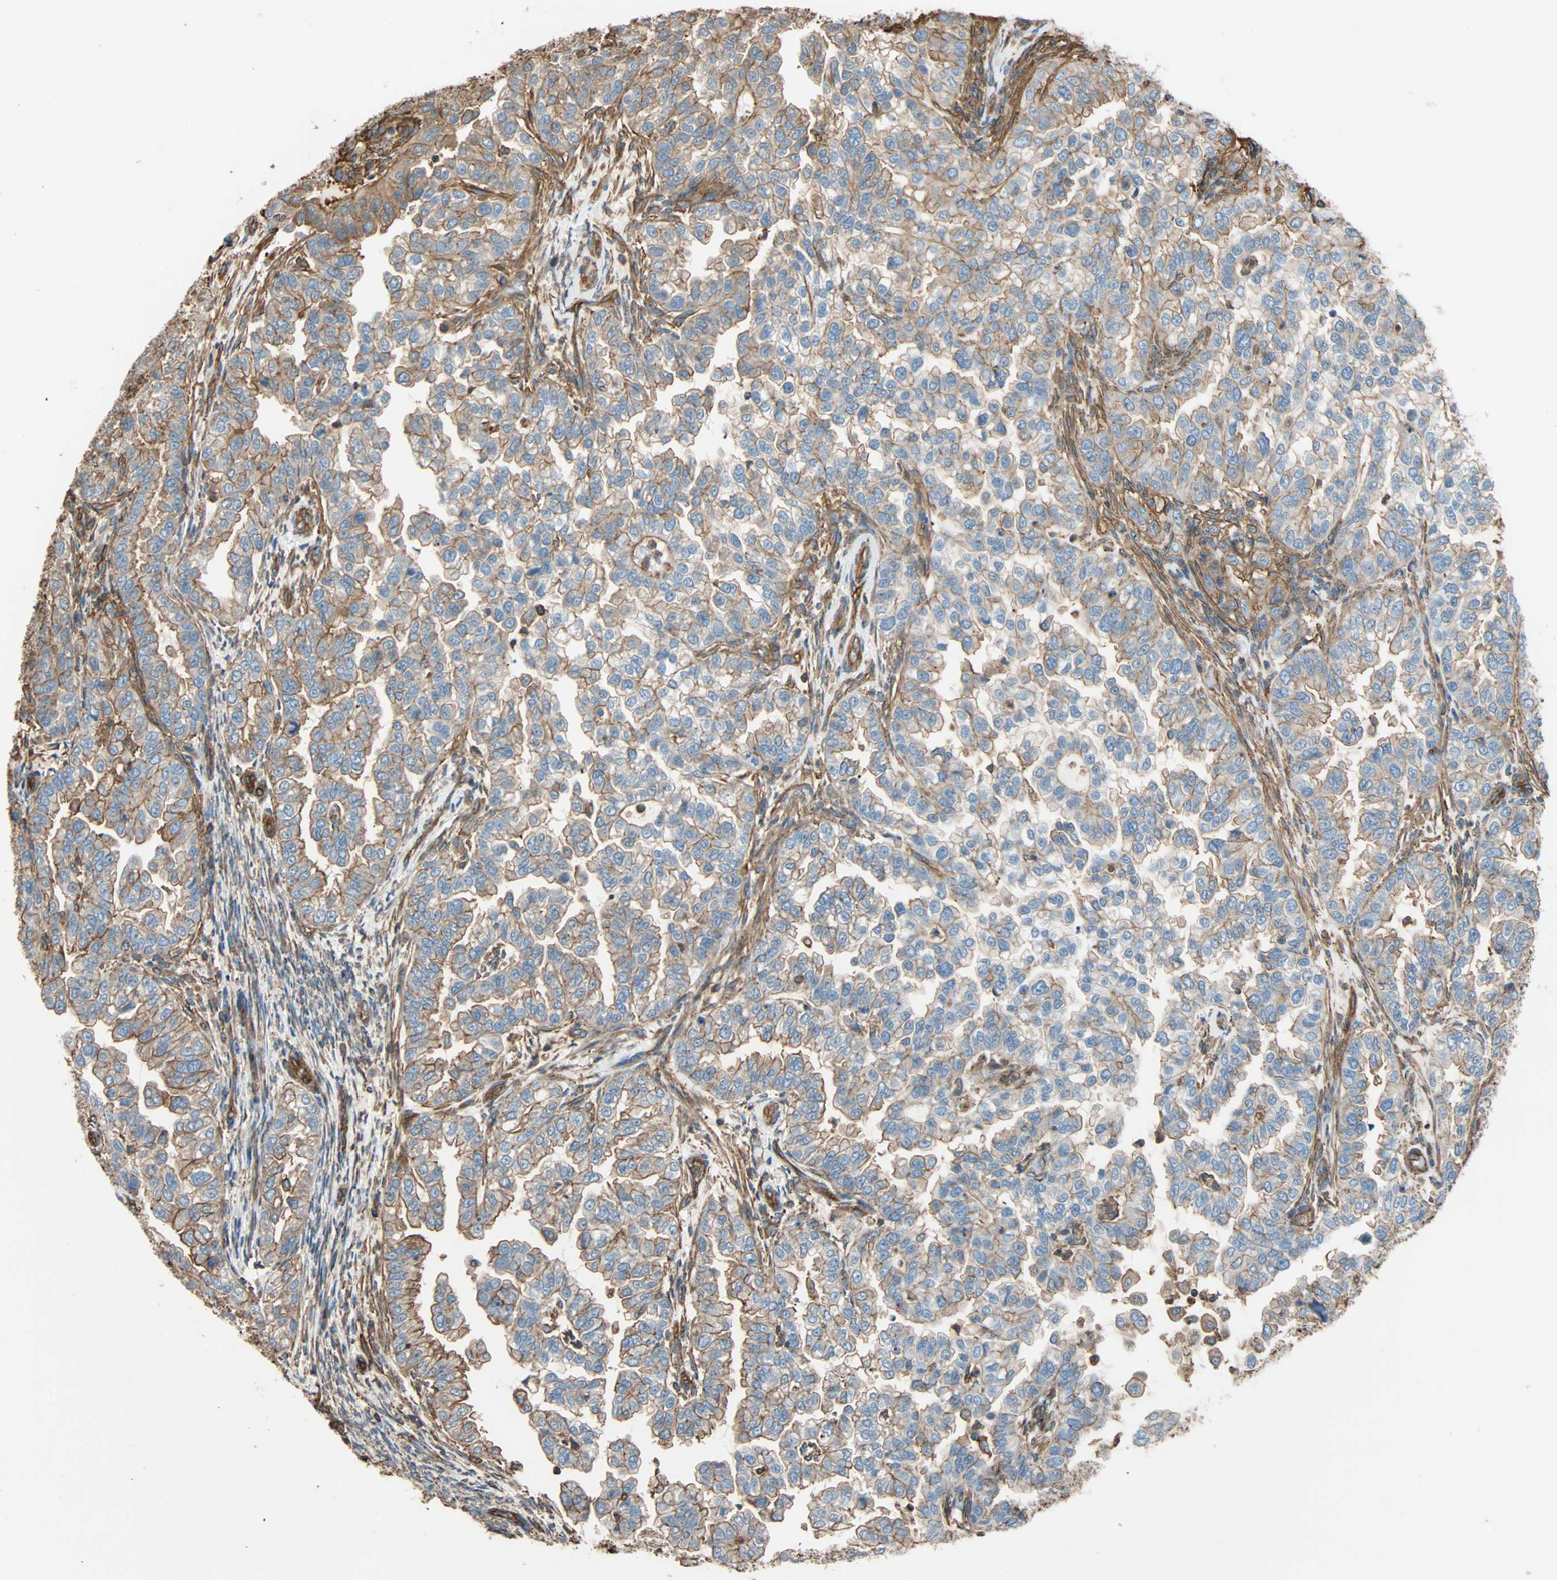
{"staining": {"intensity": "weak", "quantity": "25%-75%", "location": "cytoplasmic/membranous"}, "tissue": "endometrial cancer", "cell_type": "Tumor cells", "image_type": "cancer", "snomed": [{"axis": "morphology", "description": "Adenocarcinoma, NOS"}, {"axis": "topography", "description": "Endometrium"}], "caption": "This micrograph exhibits immunohistochemistry staining of human endometrial adenocarcinoma, with low weak cytoplasmic/membranous positivity in approximately 25%-75% of tumor cells.", "gene": "GALNT10", "patient": {"sex": "female", "age": 85}}